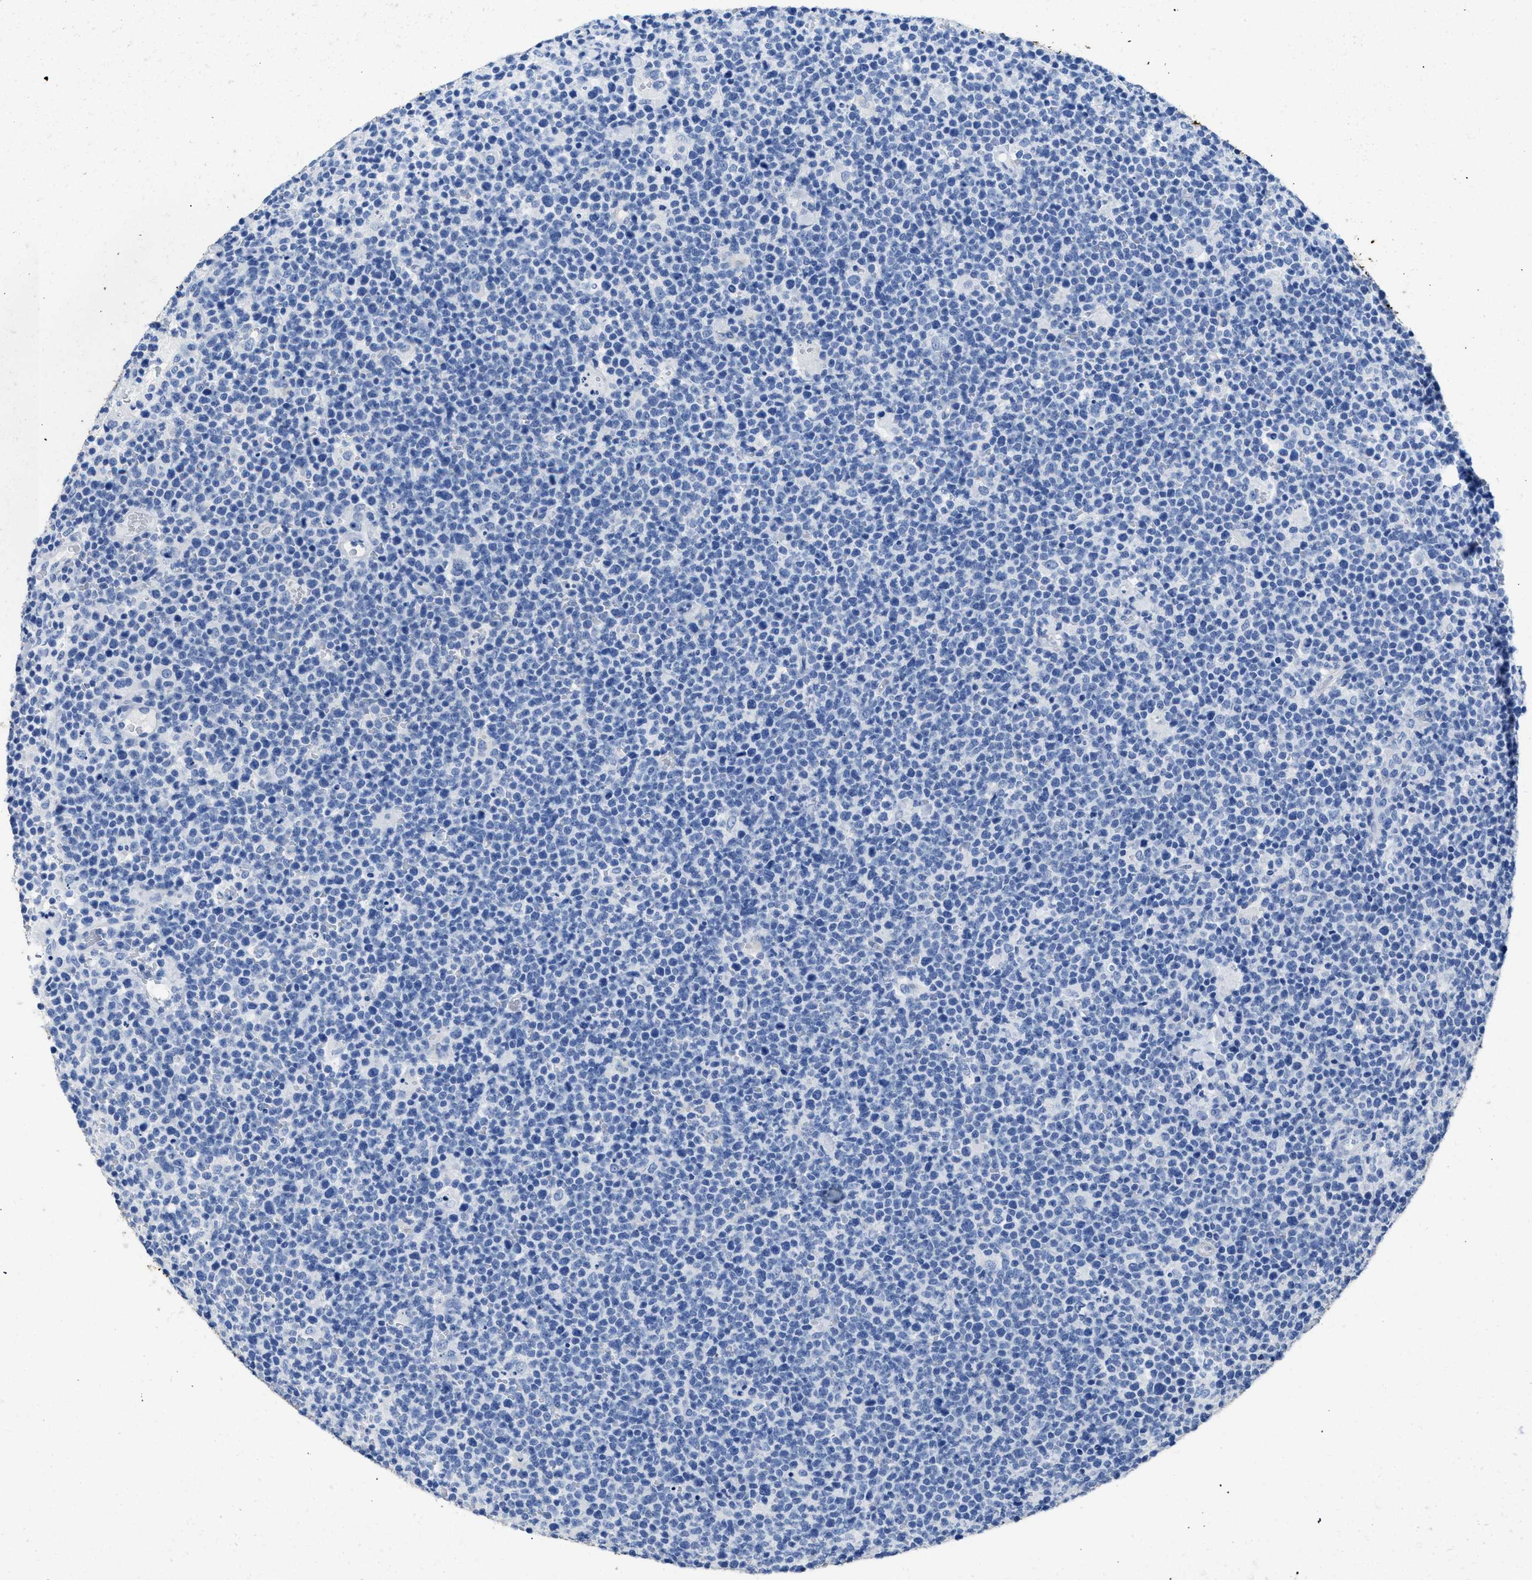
{"staining": {"intensity": "negative", "quantity": "none", "location": "none"}, "tissue": "lymphoma", "cell_type": "Tumor cells", "image_type": "cancer", "snomed": [{"axis": "morphology", "description": "Malignant lymphoma, non-Hodgkin's type, High grade"}, {"axis": "topography", "description": "Lymph node"}], "caption": "Immunohistochemistry image of human lymphoma stained for a protein (brown), which displays no positivity in tumor cells.", "gene": "DLC1", "patient": {"sex": "male", "age": 61}}